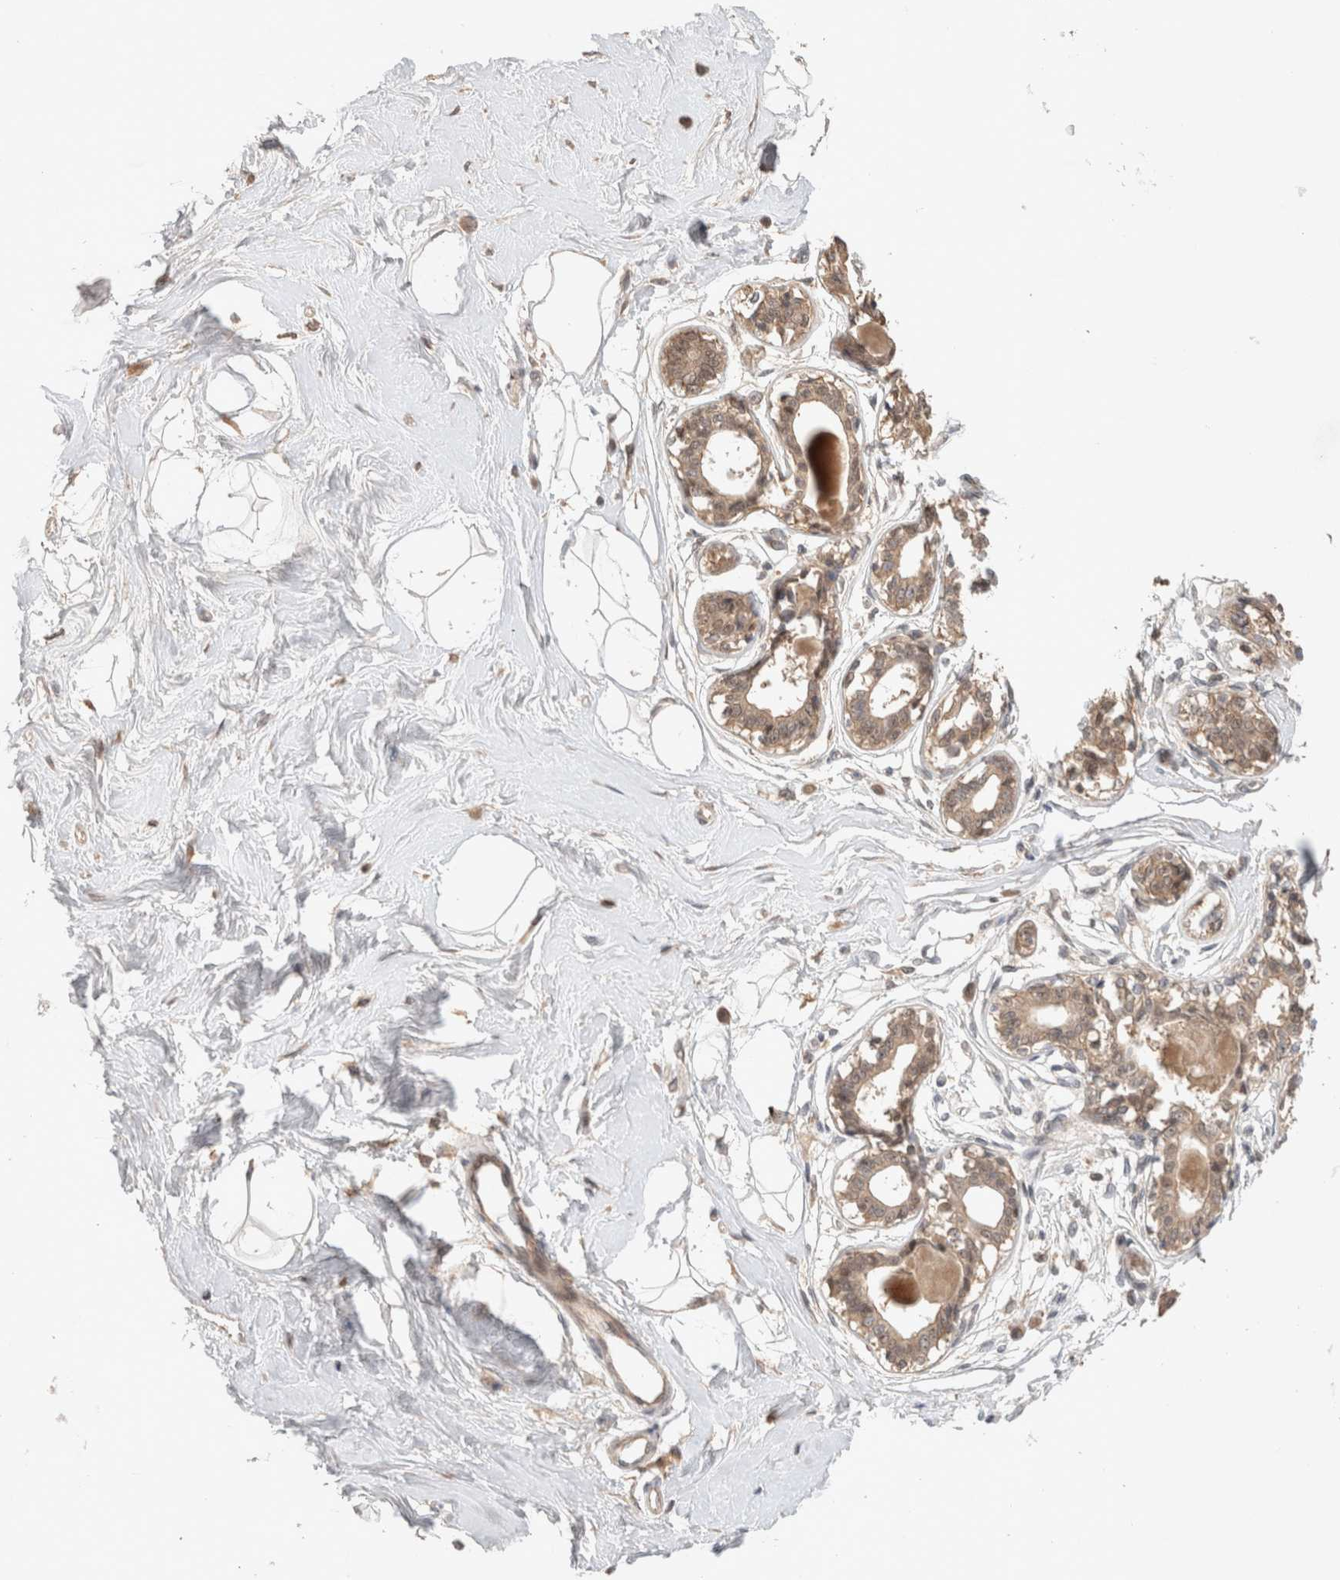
{"staining": {"intensity": "negative", "quantity": "none", "location": "none"}, "tissue": "breast", "cell_type": "Adipocytes", "image_type": "normal", "snomed": [{"axis": "morphology", "description": "Normal tissue, NOS"}, {"axis": "topography", "description": "Breast"}], "caption": "Immunohistochemical staining of normal human breast reveals no significant positivity in adipocytes. (DAB immunohistochemistry (IHC) with hematoxylin counter stain).", "gene": "SYDE2", "patient": {"sex": "female", "age": 45}}